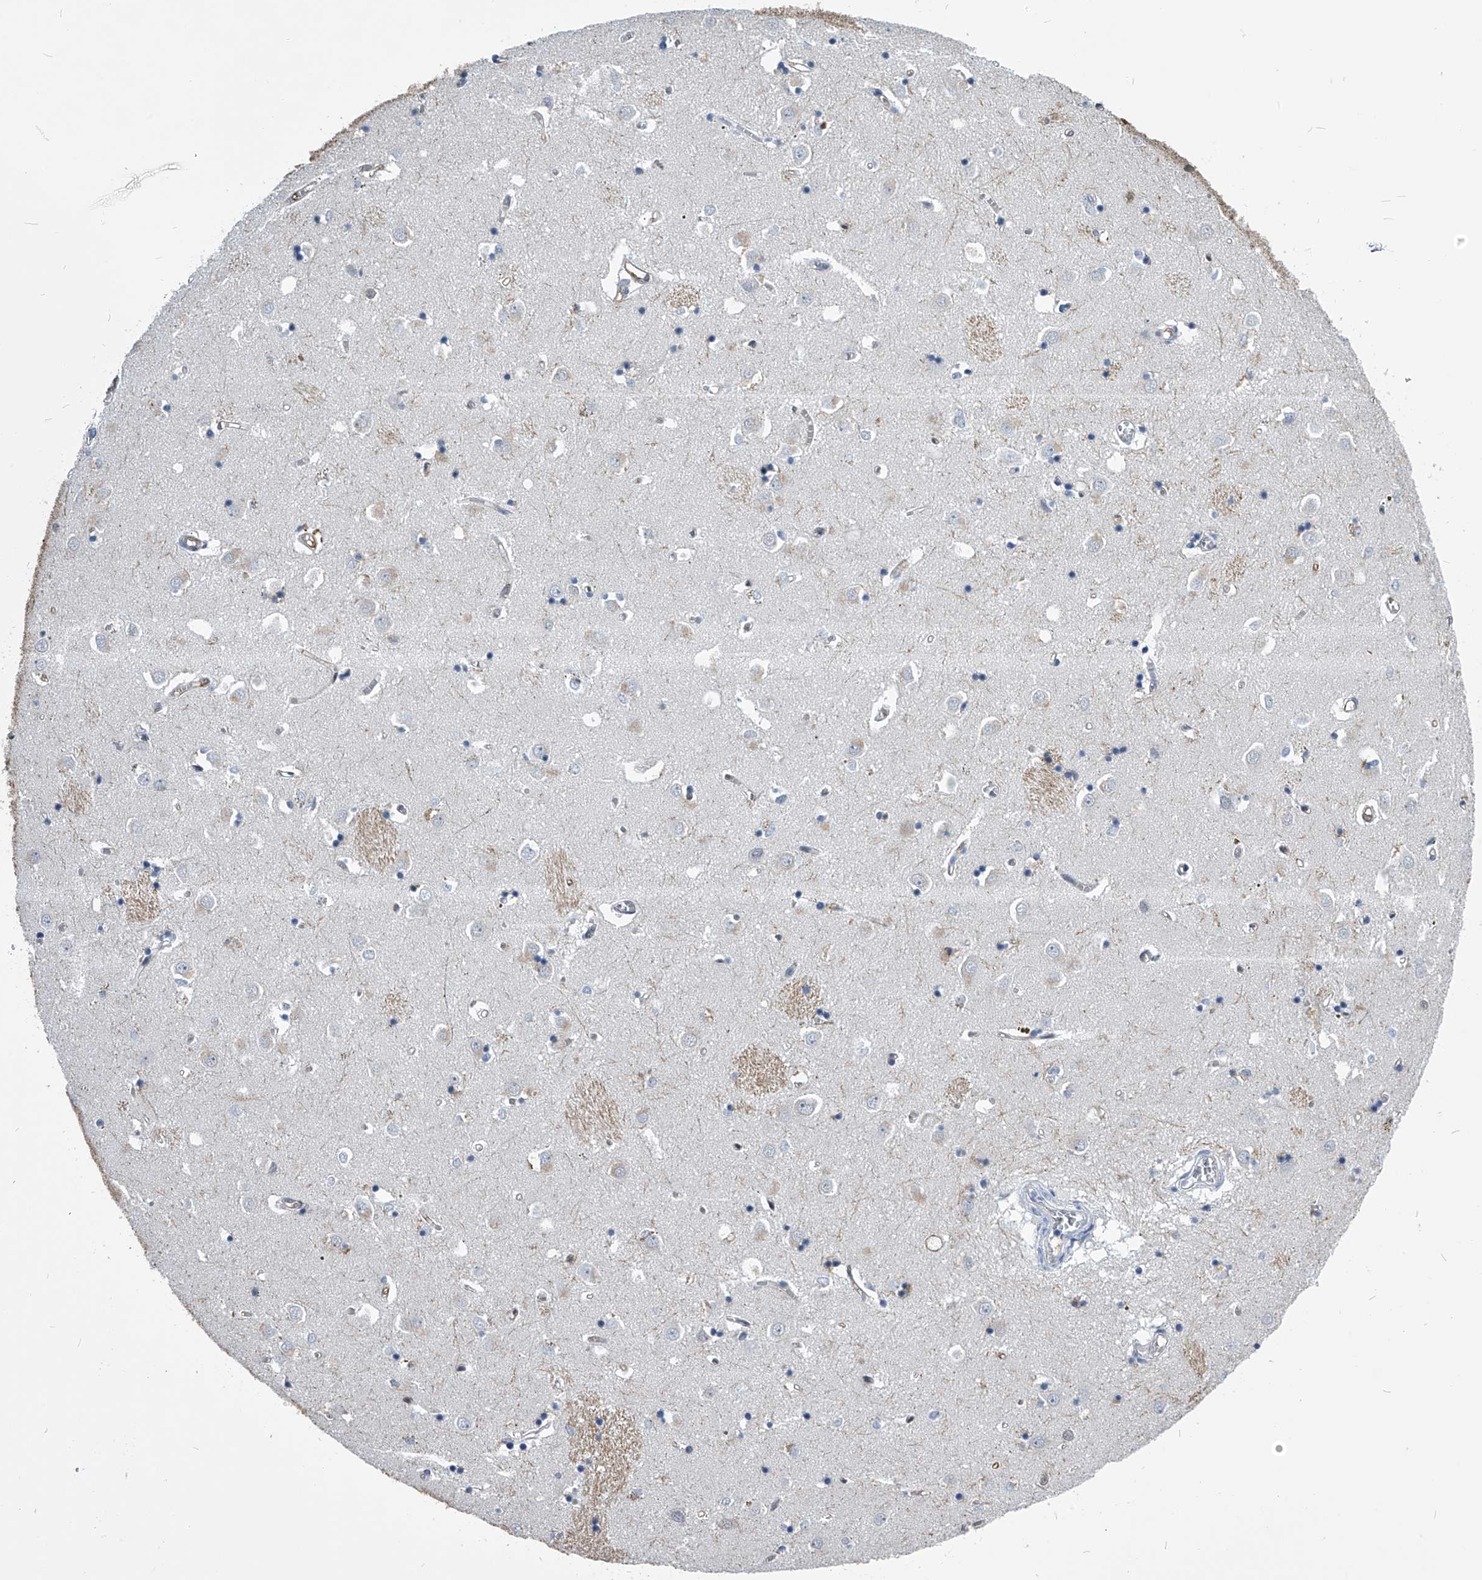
{"staining": {"intensity": "negative", "quantity": "none", "location": "none"}, "tissue": "caudate", "cell_type": "Glial cells", "image_type": "normal", "snomed": [{"axis": "morphology", "description": "Normal tissue, NOS"}, {"axis": "topography", "description": "Lateral ventricle wall"}], "caption": "This is a micrograph of immunohistochemistry (IHC) staining of normal caudate, which shows no expression in glial cells. Brightfield microscopy of immunohistochemistry stained with DAB (3,3'-diaminobenzidine) (brown) and hematoxylin (blue), captured at high magnification.", "gene": "PDXK", "patient": {"sex": "male", "age": 70}}